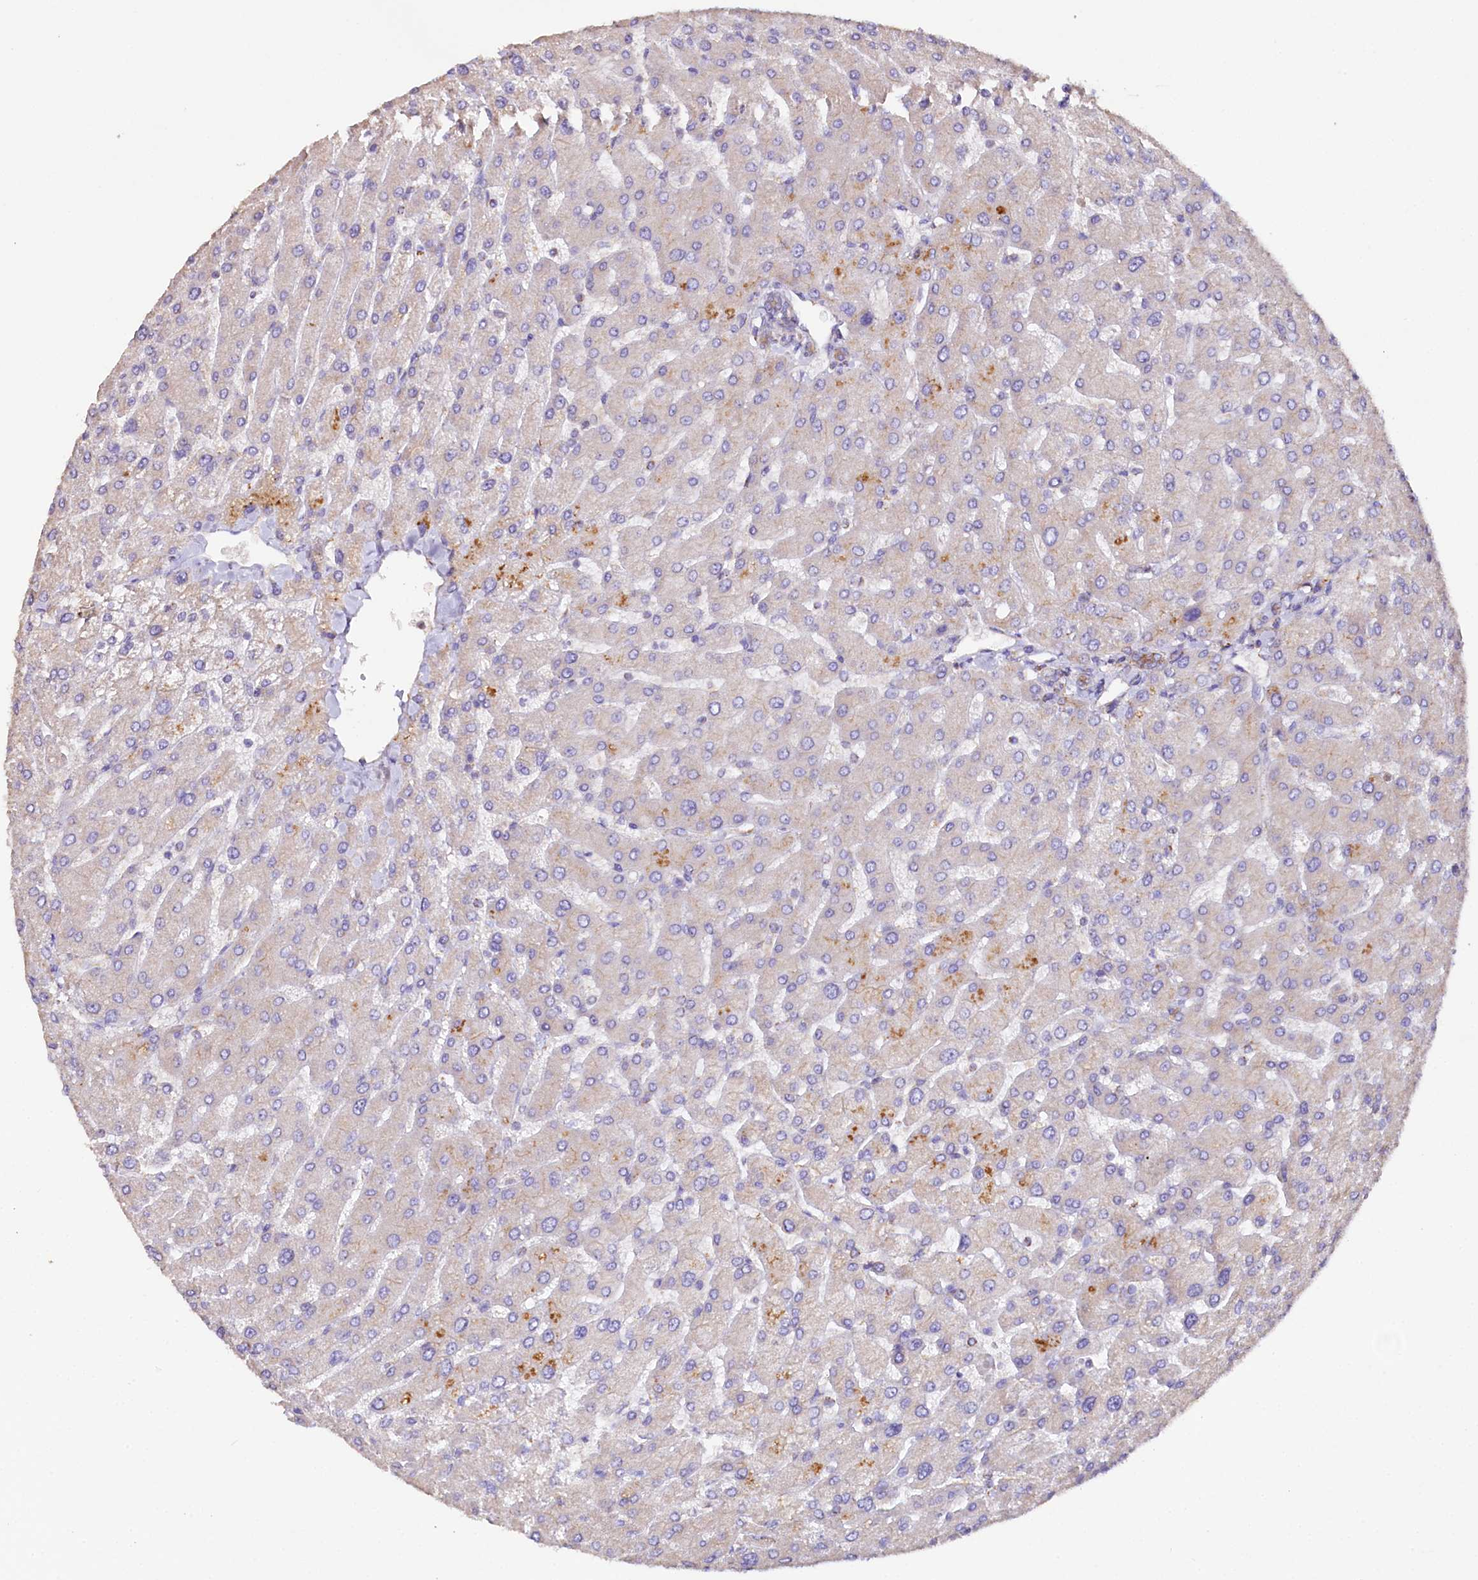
{"staining": {"intensity": "weak", "quantity": "25%-75%", "location": "cytoplasmic/membranous"}, "tissue": "liver", "cell_type": "Cholangiocytes", "image_type": "normal", "snomed": [{"axis": "morphology", "description": "Normal tissue, NOS"}, {"axis": "topography", "description": "Liver"}], "caption": "DAB (3,3'-diaminobenzidine) immunohistochemical staining of benign liver demonstrates weak cytoplasmic/membranous protein staining in approximately 25%-75% of cholangiocytes.", "gene": "APLP2", "patient": {"sex": "male", "age": 55}}